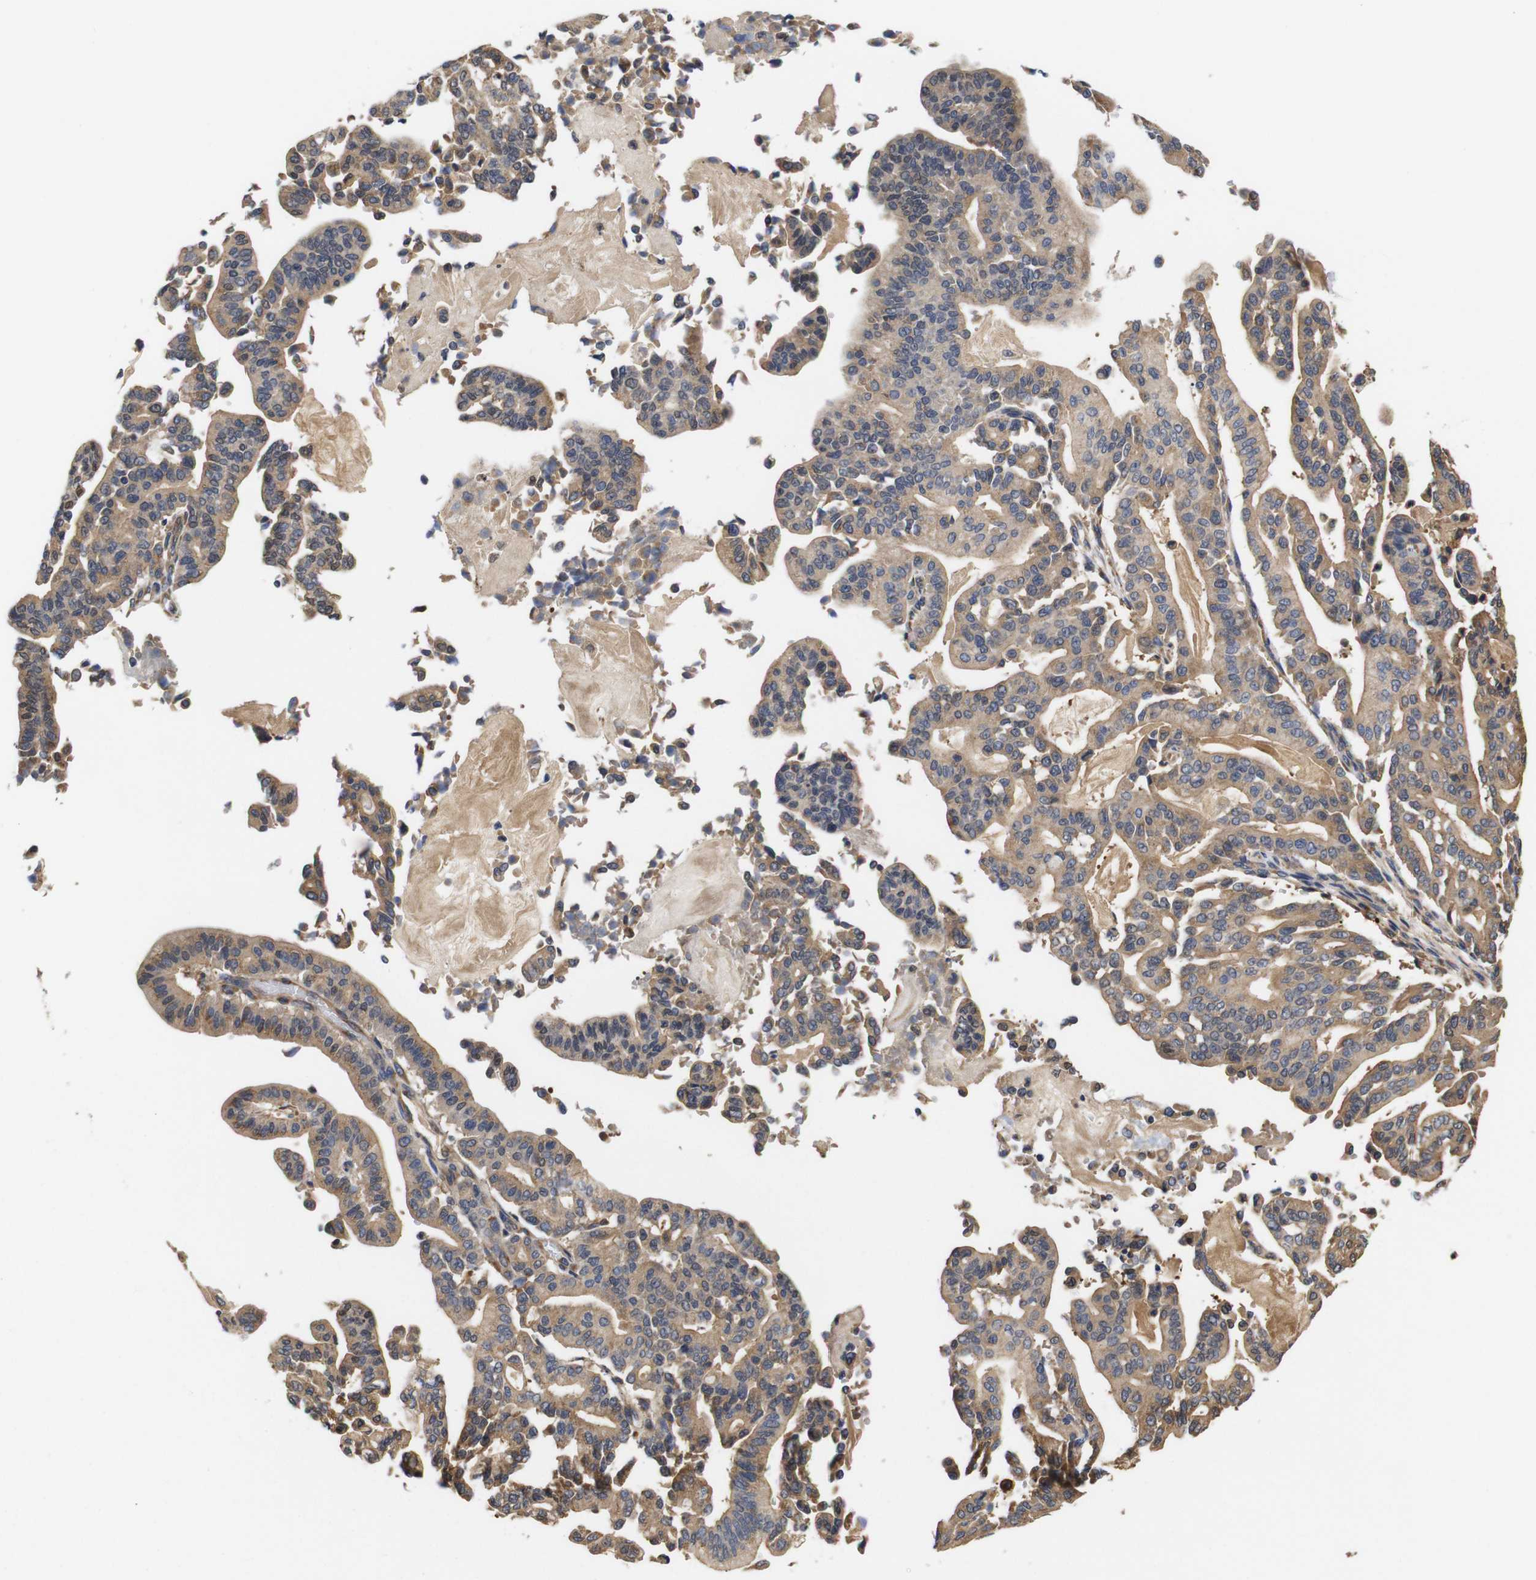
{"staining": {"intensity": "moderate", "quantity": ">75%", "location": "cytoplasmic/membranous"}, "tissue": "pancreatic cancer", "cell_type": "Tumor cells", "image_type": "cancer", "snomed": [{"axis": "morphology", "description": "Adenocarcinoma, NOS"}, {"axis": "topography", "description": "Pancreas"}], "caption": "This is a micrograph of IHC staining of pancreatic cancer, which shows moderate positivity in the cytoplasmic/membranous of tumor cells.", "gene": "LRRCC1", "patient": {"sex": "male", "age": 63}}